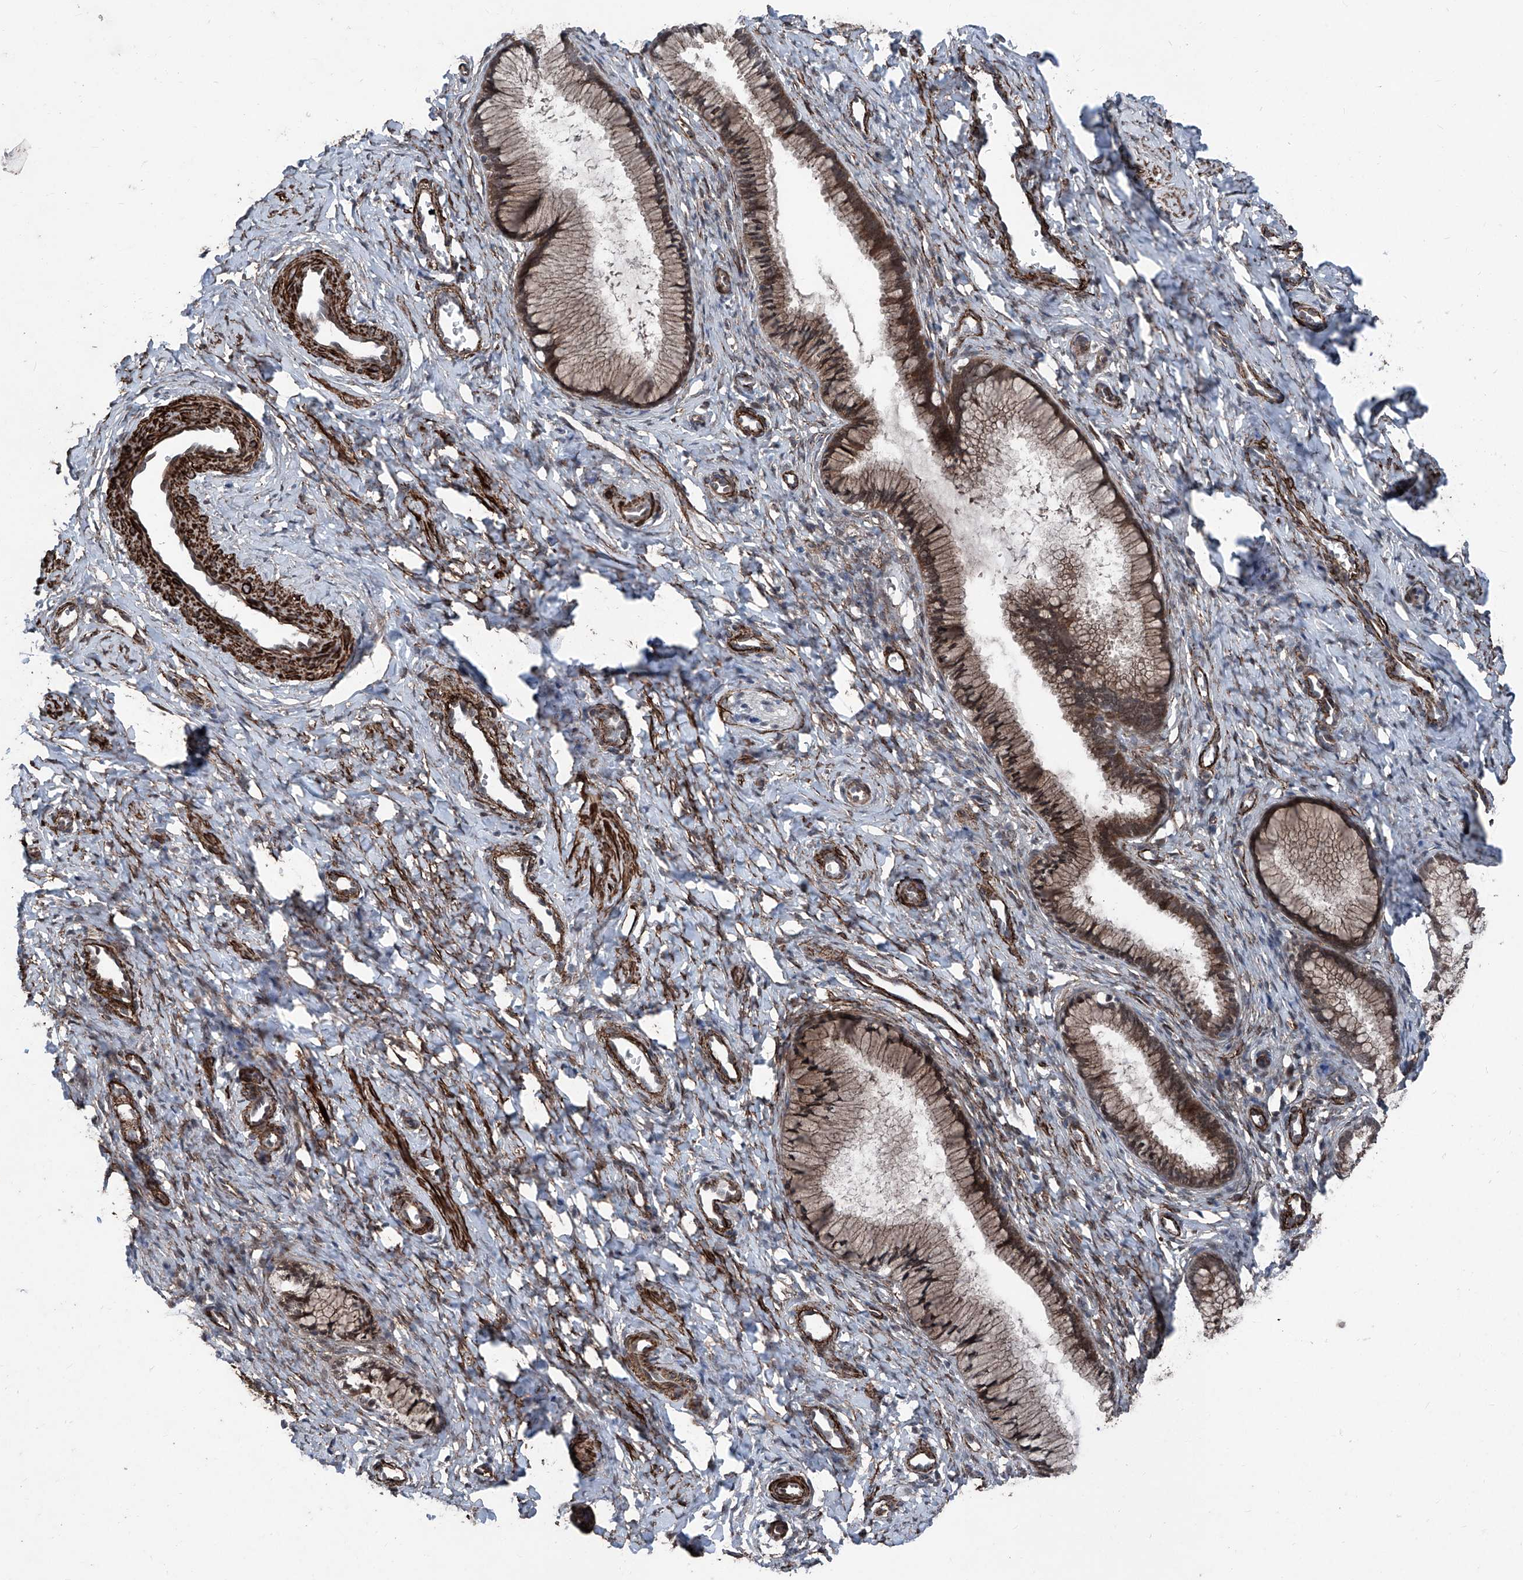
{"staining": {"intensity": "moderate", "quantity": ">75%", "location": "cytoplasmic/membranous,nuclear"}, "tissue": "cervix", "cell_type": "Glandular cells", "image_type": "normal", "snomed": [{"axis": "morphology", "description": "Normal tissue, NOS"}, {"axis": "topography", "description": "Cervix"}], "caption": "The micrograph displays staining of benign cervix, revealing moderate cytoplasmic/membranous,nuclear protein staining (brown color) within glandular cells.", "gene": "COA7", "patient": {"sex": "female", "age": 27}}